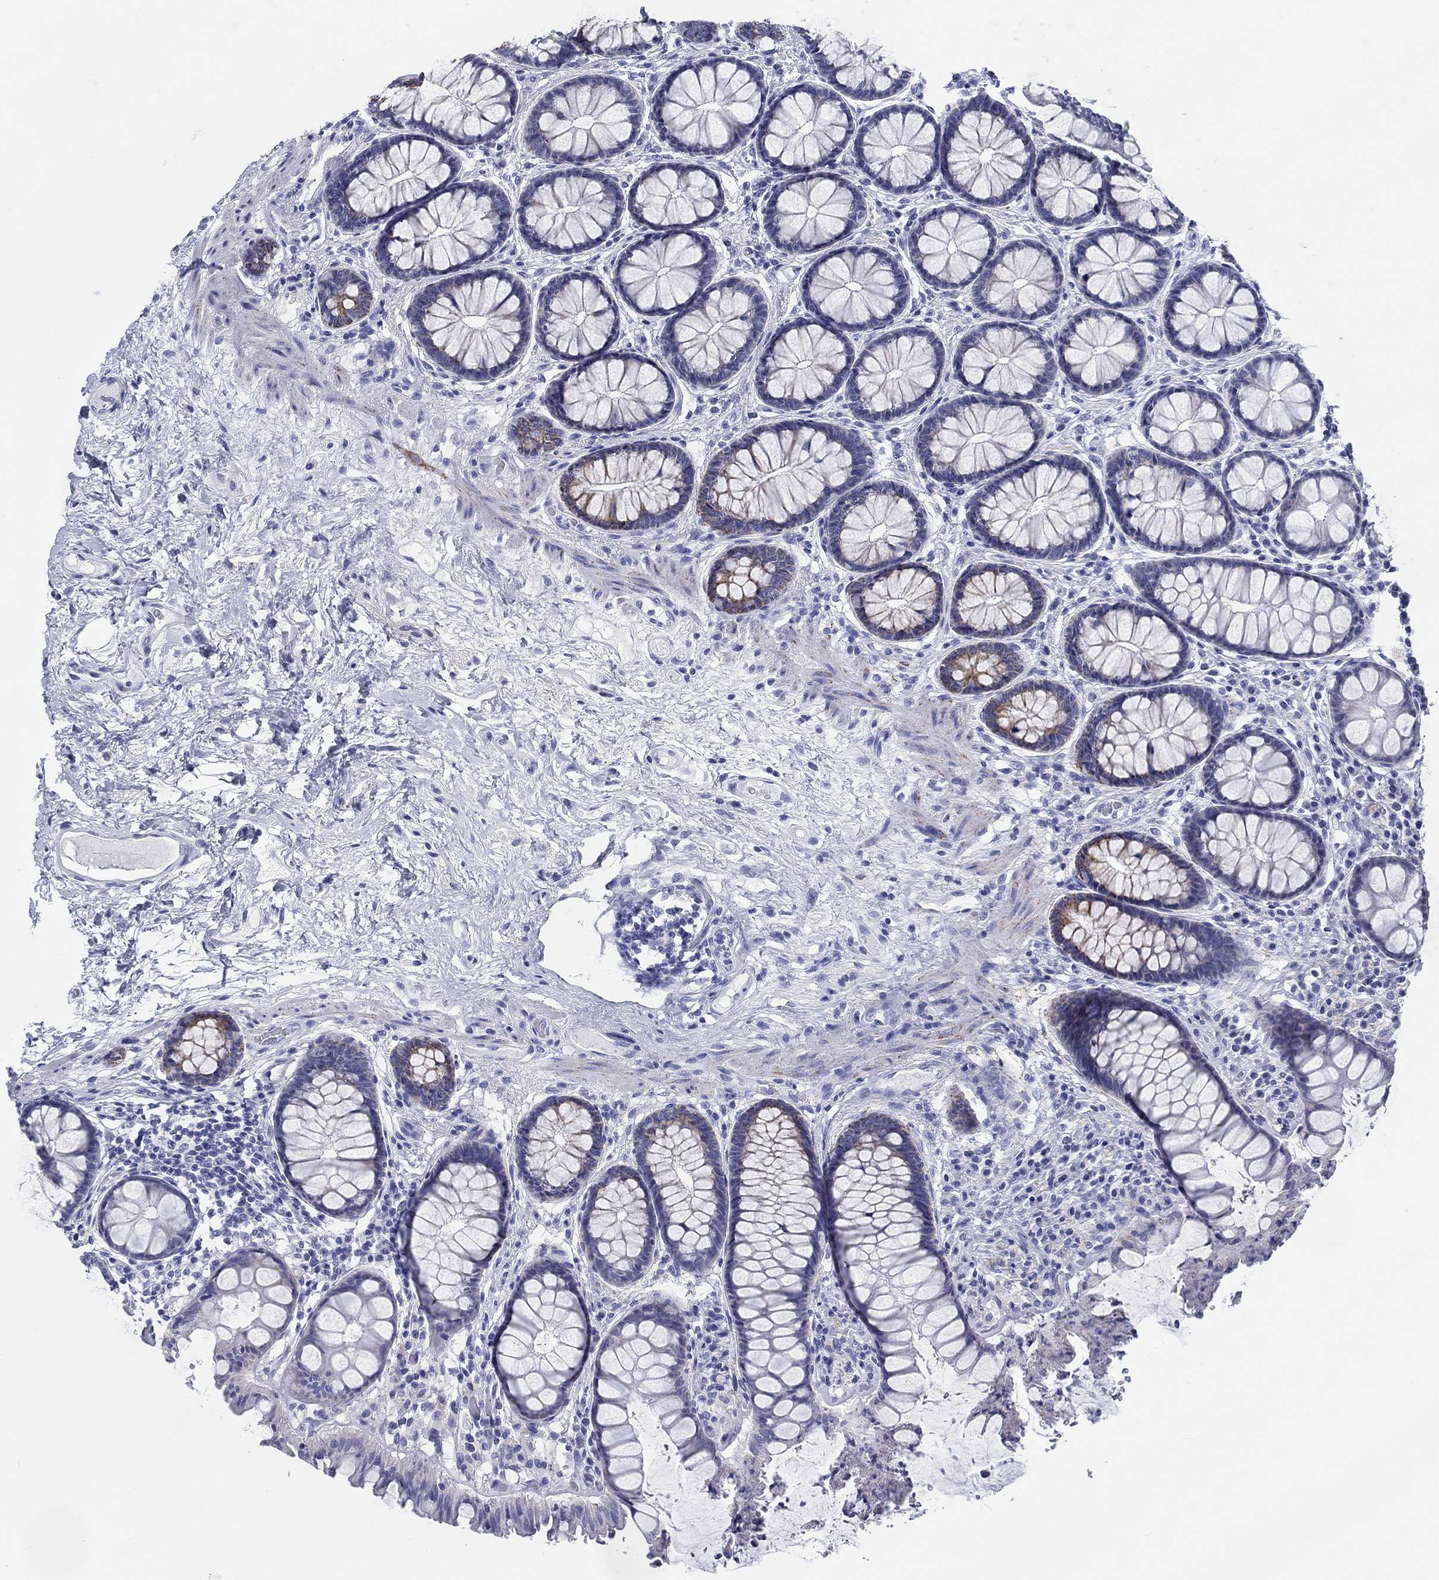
{"staining": {"intensity": "negative", "quantity": "none", "location": "none"}, "tissue": "colon", "cell_type": "Endothelial cells", "image_type": "normal", "snomed": [{"axis": "morphology", "description": "Normal tissue, NOS"}, {"axis": "topography", "description": "Colon"}], "caption": "This histopathology image is of normal colon stained with immunohistochemistry to label a protein in brown with the nuclei are counter-stained blue. There is no staining in endothelial cells. (DAB IHC visualized using brightfield microscopy, high magnification).", "gene": "H1", "patient": {"sex": "female", "age": 65}}